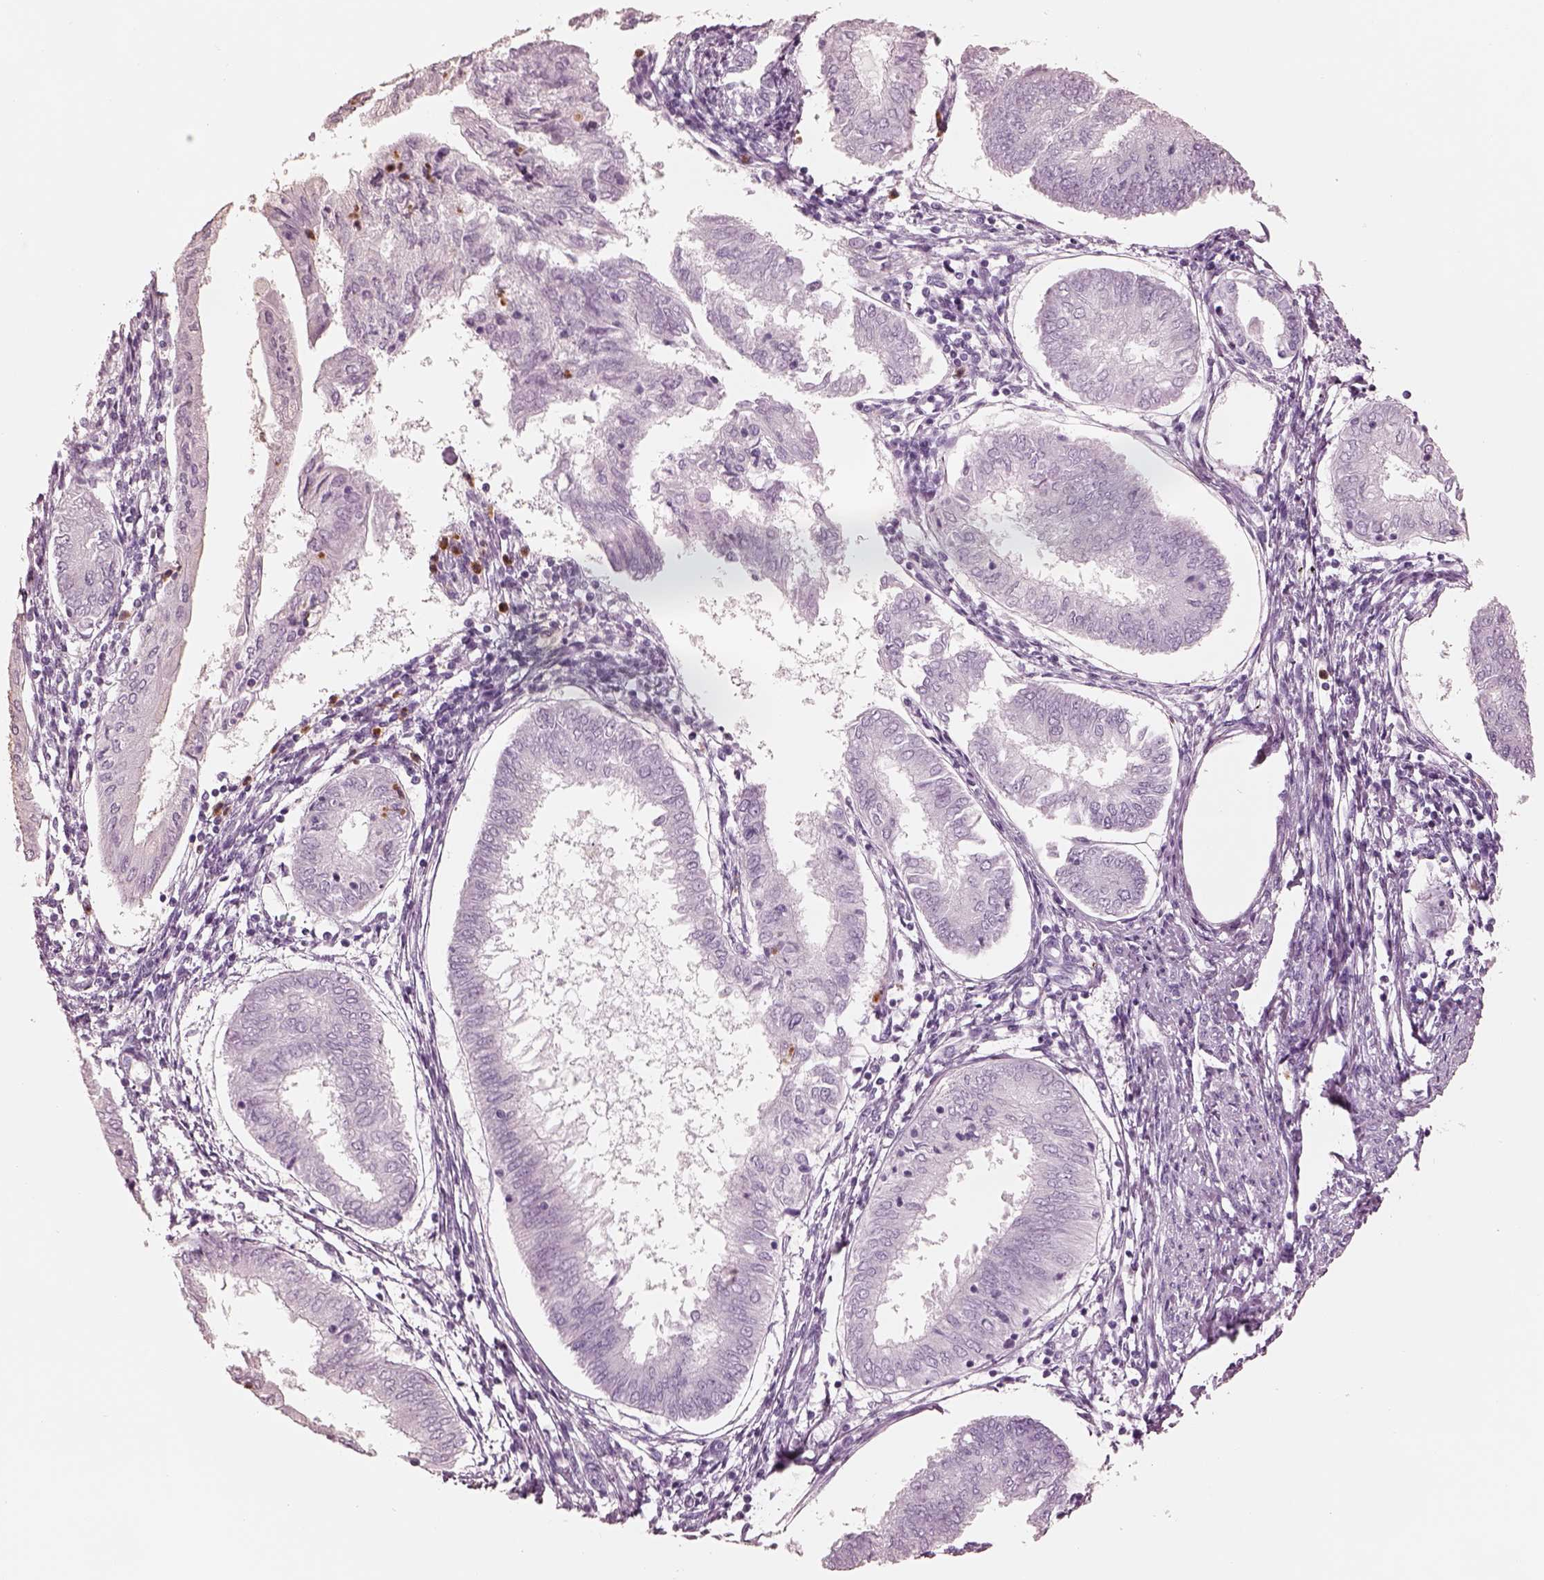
{"staining": {"intensity": "negative", "quantity": "none", "location": "none"}, "tissue": "endometrial cancer", "cell_type": "Tumor cells", "image_type": "cancer", "snomed": [{"axis": "morphology", "description": "Adenocarcinoma, NOS"}, {"axis": "topography", "description": "Endometrium"}], "caption": "DAB (3,3'-diaminobenzidine) immunohistochemical staining of endometrial cancer demonstrates no significant positivity in tumor cells. (Stains: DAB (3,3'-diaminobenzidine) immunohistochemistry with hematoxylin counter stain, Microscopy: brightfield microscopy at high magnification).", "gene": "ELANE", "patient": {"sex": "female", "age": 68}}